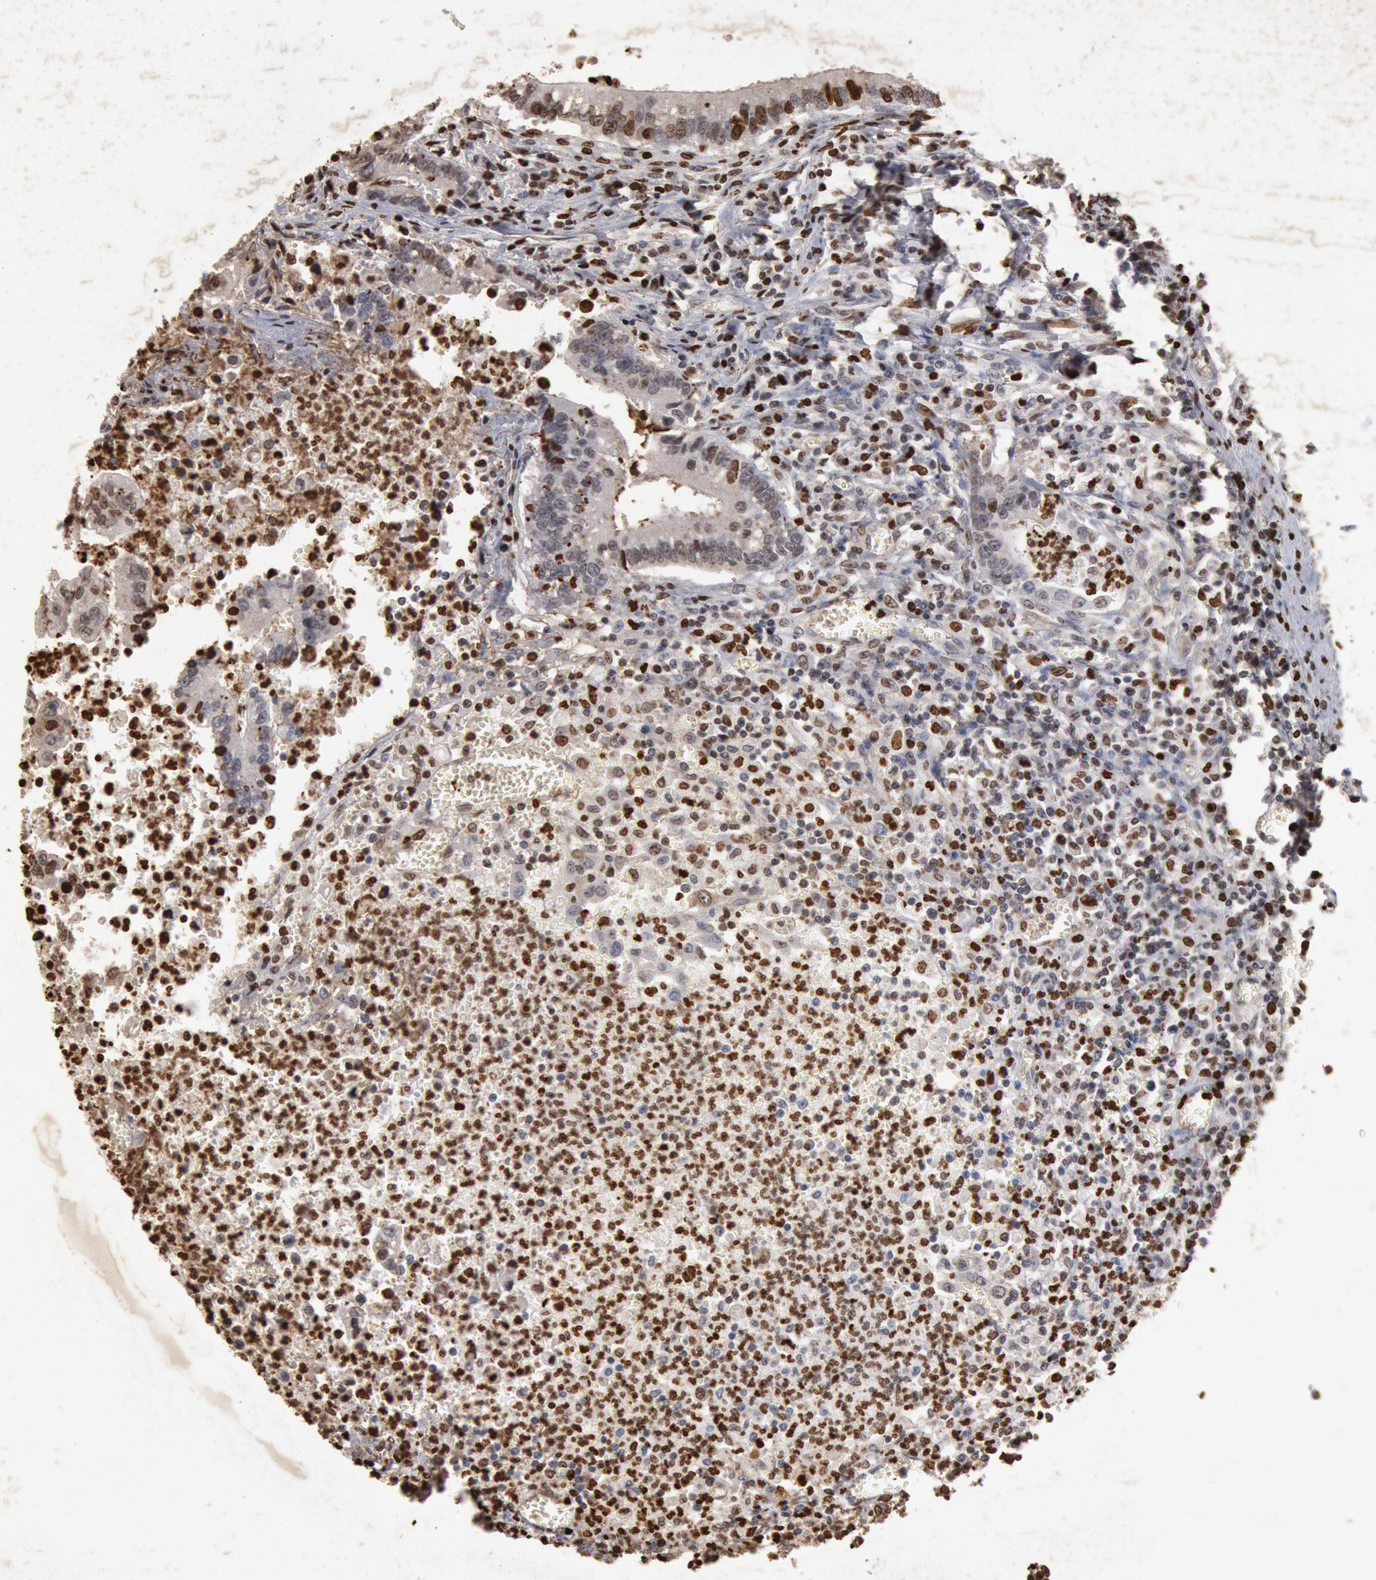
{"staining": {"intensity": "weak", "quantity": "<25%", "location": "nuclear"}, "tissue": "colorectal cancer", "cell_type": "Tumor cells", "image_type": "cancer", "snomed": [{"axis": "morphology", "description": "Adenocarcinoma, NOS"}, {"axis": "topography", "description": "Rectum"}], "caption": "The photomicrograph reveals no significant expression in tumor cells of colorectal adenocarcinoma.", "gene": "FOXA2", "patient": {"sex": "female", "age": 81}}